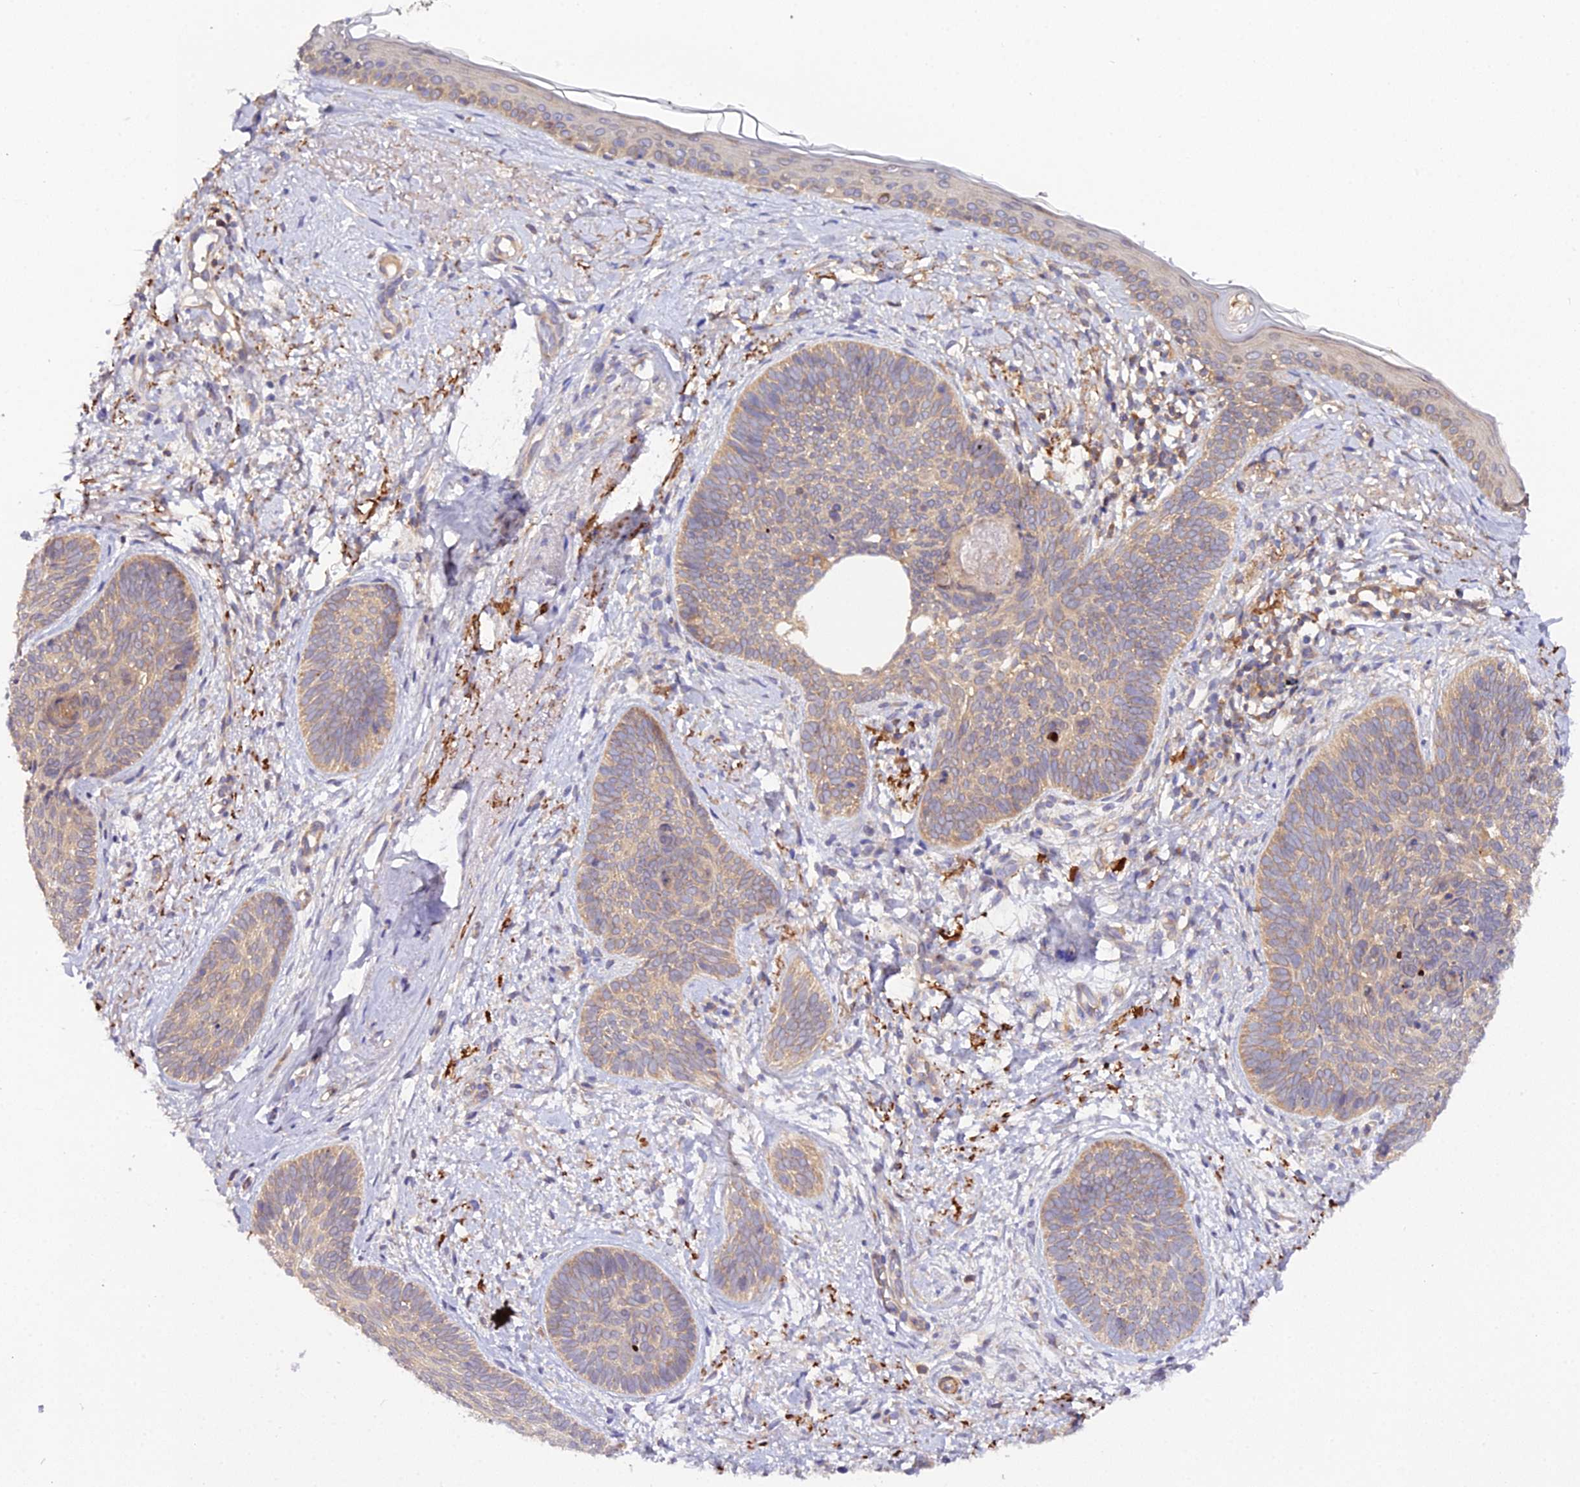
{"staining": {"intensity": "weak", "quantity": "25%-75%", "location": "cytoplasmic/membranous"}, "tissue": "skin cancer", "cell_type": "Tumor cells", "image_type": "cancer", "snomed": [{"axis": "morphology", "description": "Basal cell carcinoma"}, {"axis": "topography", "description": "Skin"}], "caption": "Immunohistochemistry of human skin basal cell carcinoma exhibits low levels of weak cytoplasmic/membranous positivity in approximately 25%-75% of tumor cells.", "gene": "TRIM26", "patient": {"sex": "female", "age": 81}}